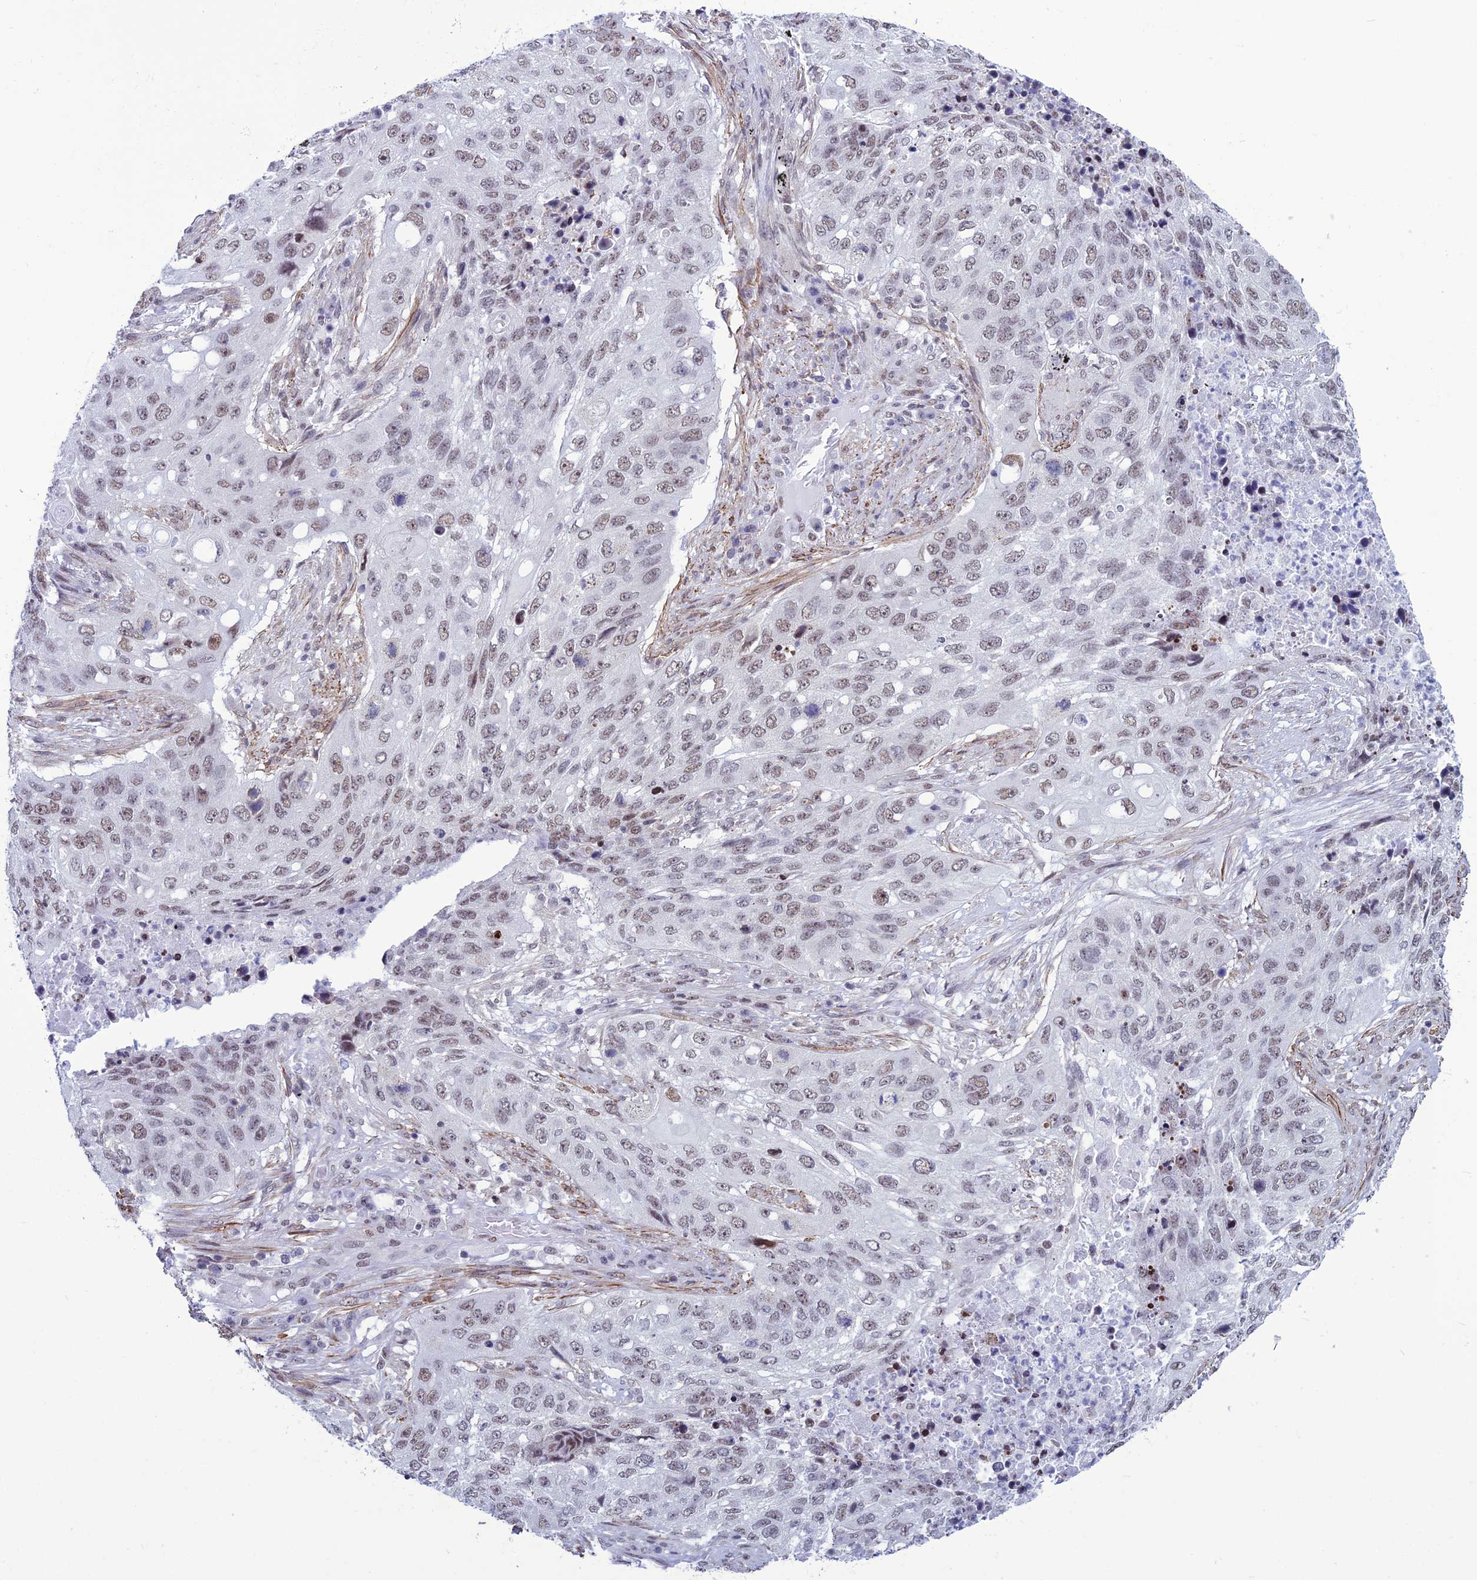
{"staining": {"intensity": "weak", "quantity": ">75%", "location": "nuclear"}, "tissue": "lung cancer", "cell_type": "Tumor cells", "image_type": "cancer", "snomed": [{"axis": "morphology", "description": "Squamous cell carcinoma, NOS"}, {"axis": "topography", "description": "Lung"}], "caption": "Brown immunohistochemical staining in human squamous cell carcinoma (lung) demonstrates weak nuclear expression in about >75% of tumor cells.", "gene": "U2AF1", "patient": {"sex": "female", "age": 63}}